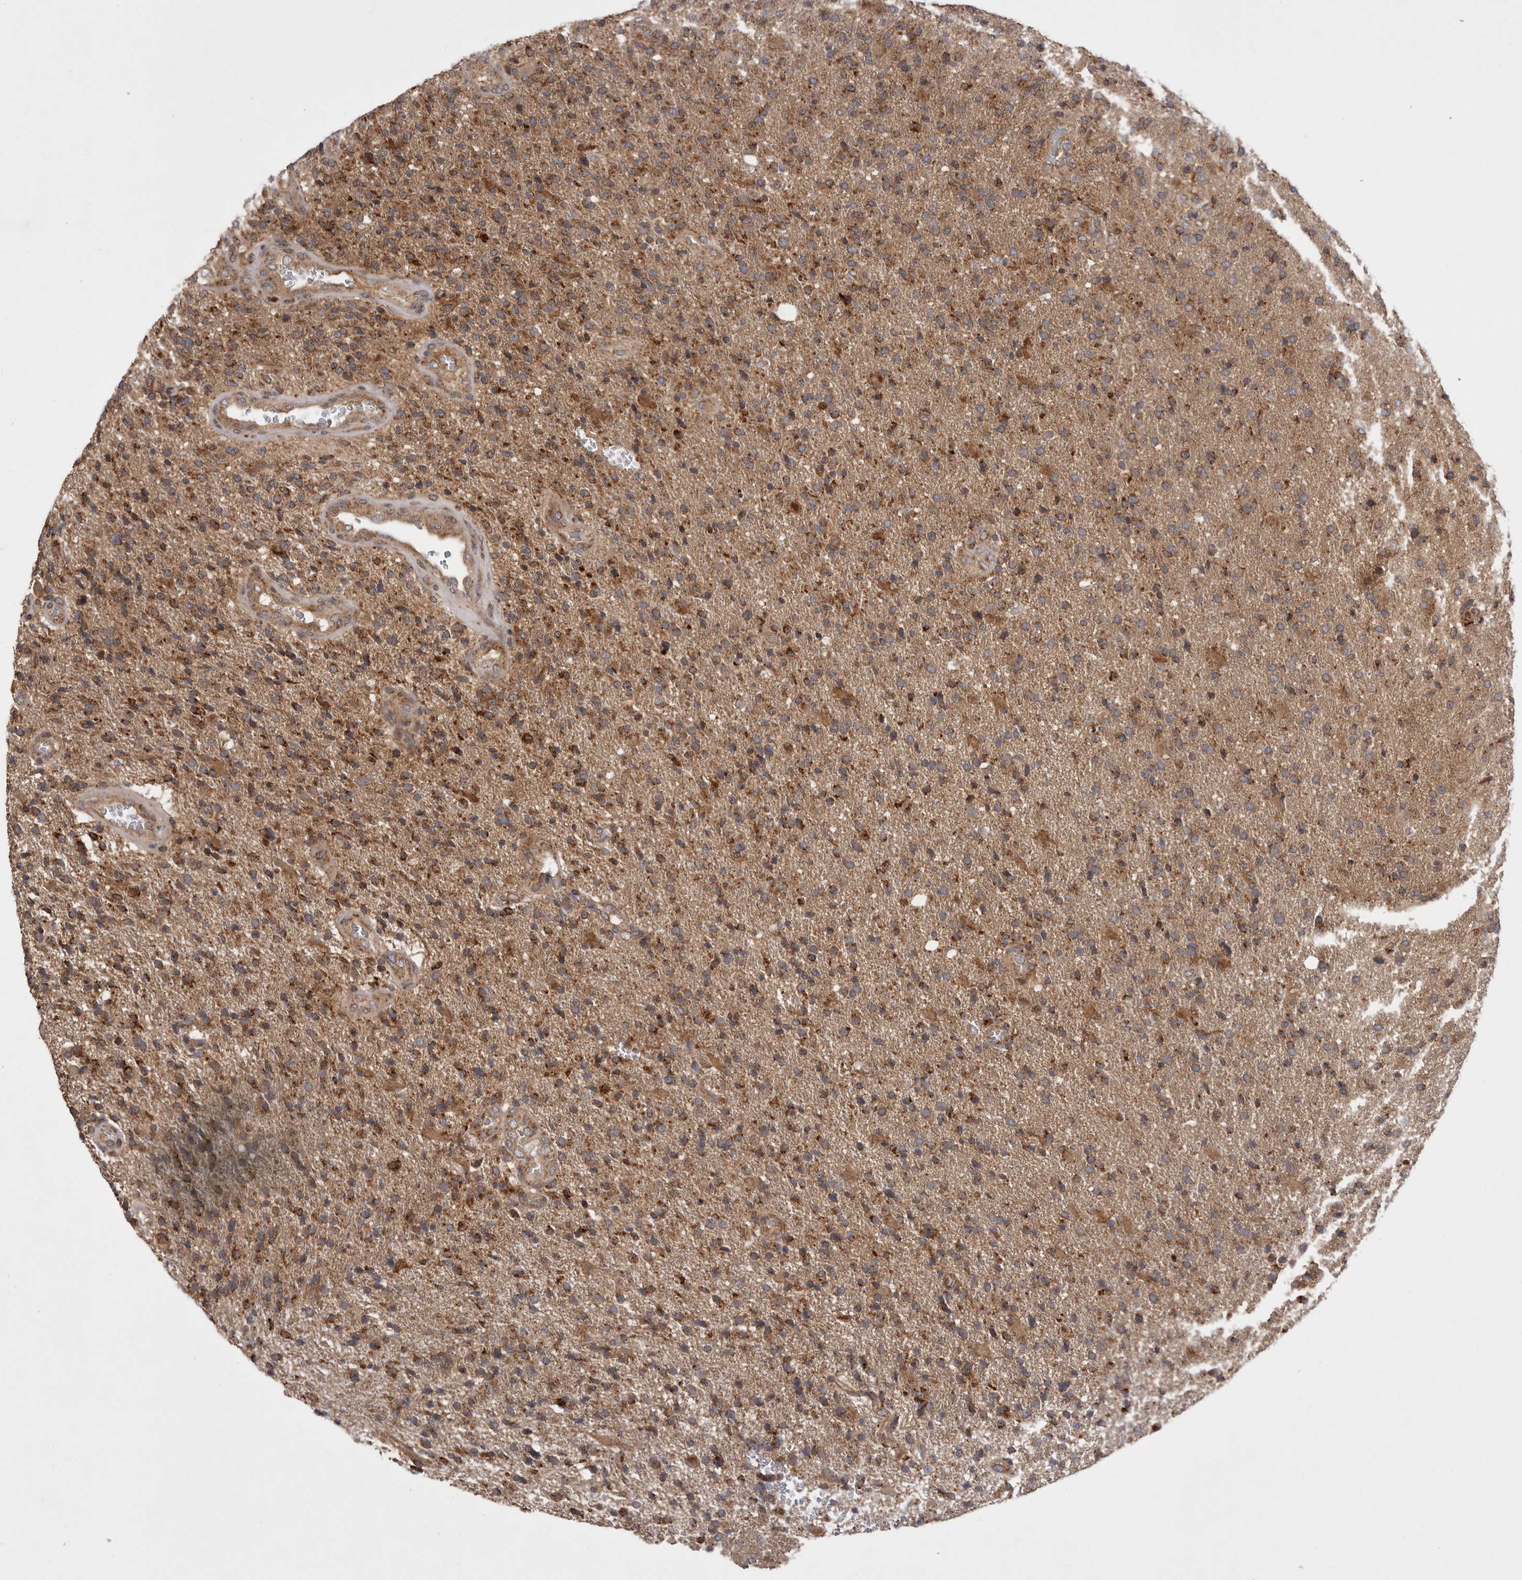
{"staining": {"intensity": "moderate", "quantity": ">75%", "location": "cytoplasmic/membranous"}, "tissue": "glioma", "cell_type": "Tumor cells", "image_type": "cancer", "snomed": [{"axis": "morphology", "description": "Glioma, malignant, High grade"}, {"axis": "topography", "description": "Brain"}], "caption": "Protein staining shows moderate cytoplasmic/membranous expression in approximately >75% of tumor cells in high-grade glioma (malignant).", "gene": "KYAT3", "patient": {"sex": "male", "age": 72}}